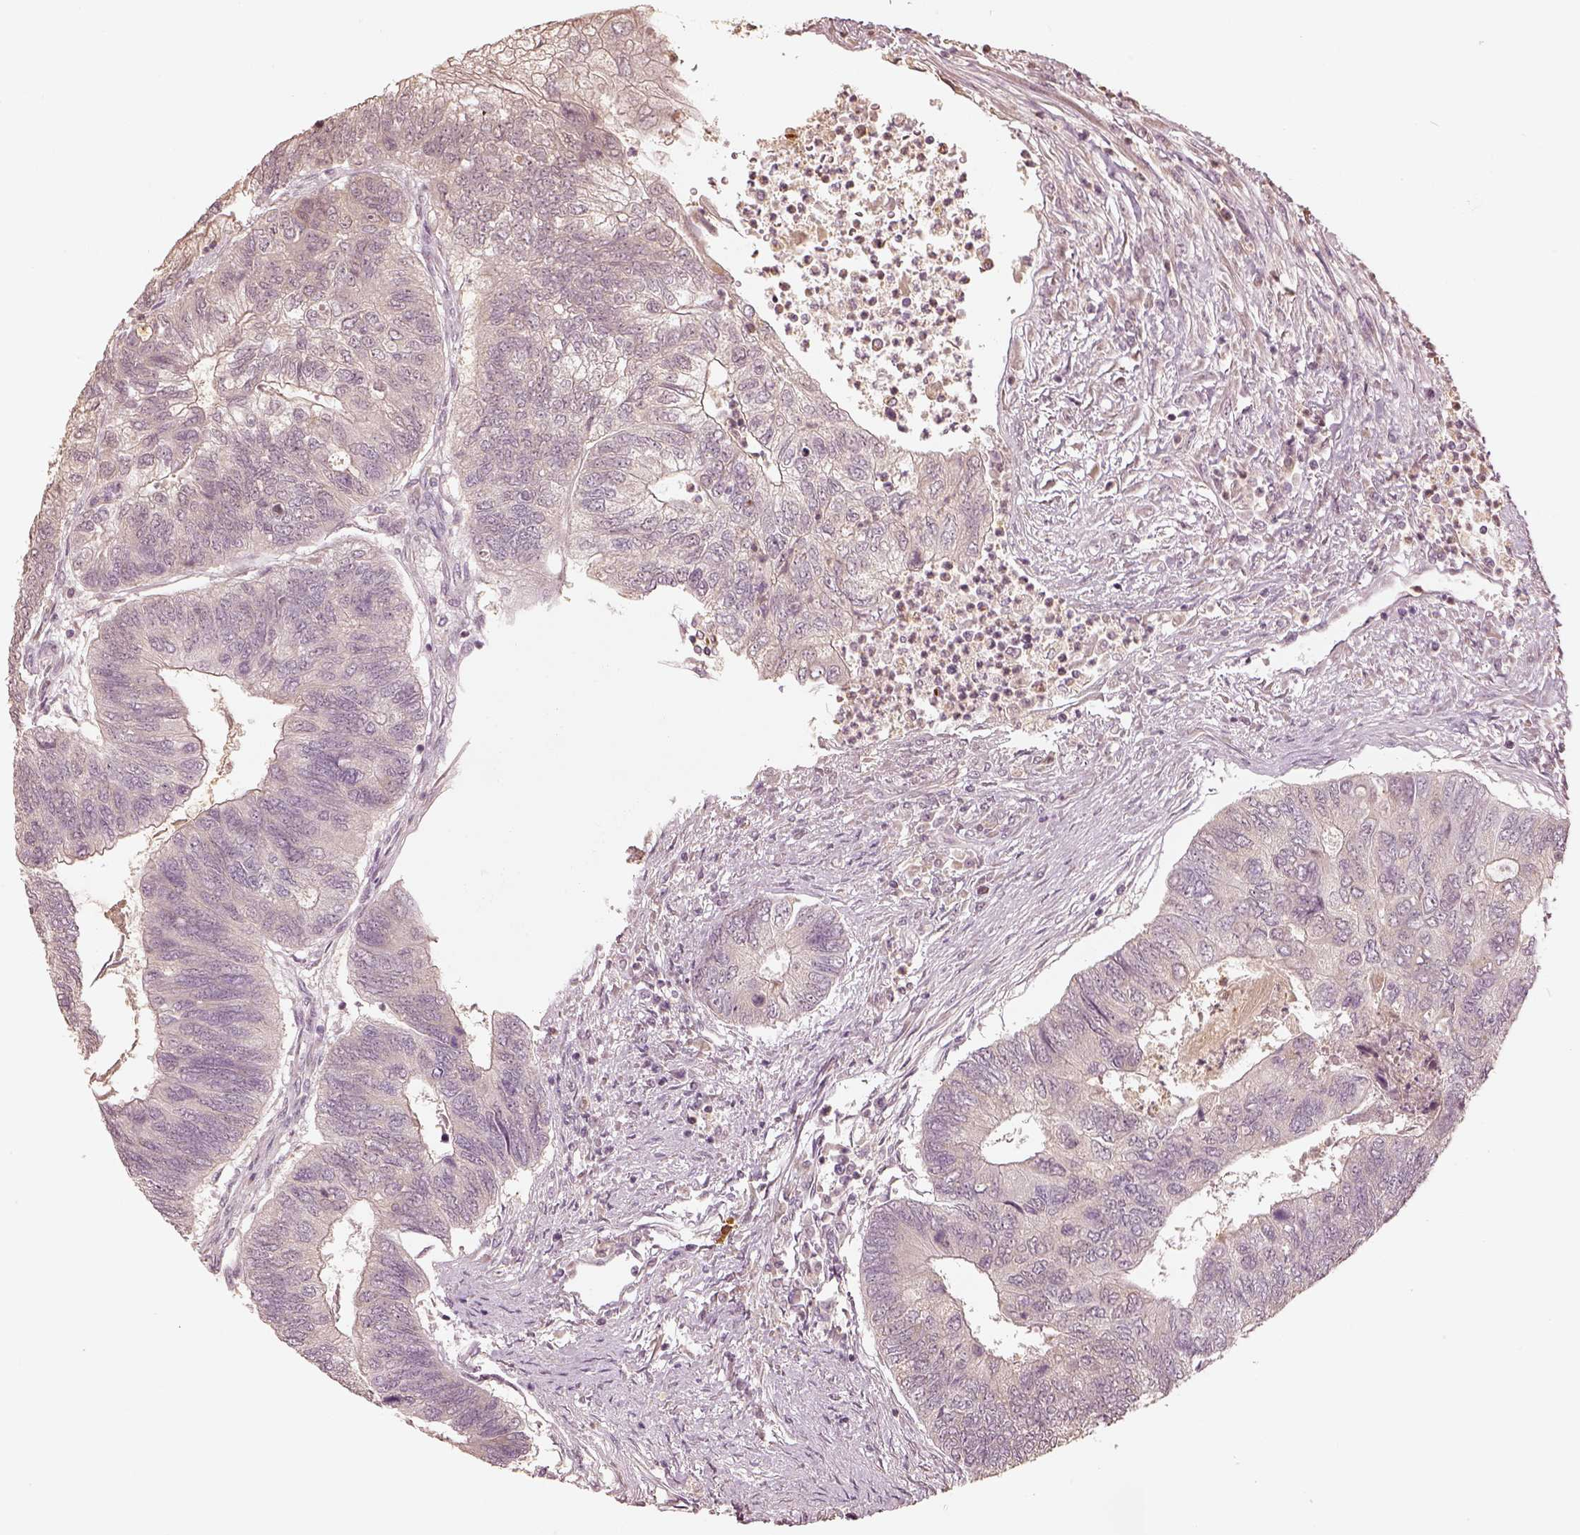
{"staining": {"intensity": "negative", "quantity": "none", "location": "none"}, "tissue": "colorectal cancer", "cell_type": "Tumor cells", "image_type": "cancer", "snomed": [{"axis": "morphology", "description": "Adenocarcinoma, NOS"}, {"axis": "topography", "description": "Colon"}], "caption": "An IHC photomicrograph of colorectal adenocarcinoma is shown. There is no staining in tumor cells of colorectal adenocarcinoma.", "gene": "CRB1", "patient": {"sex": "female", "age": 67}}